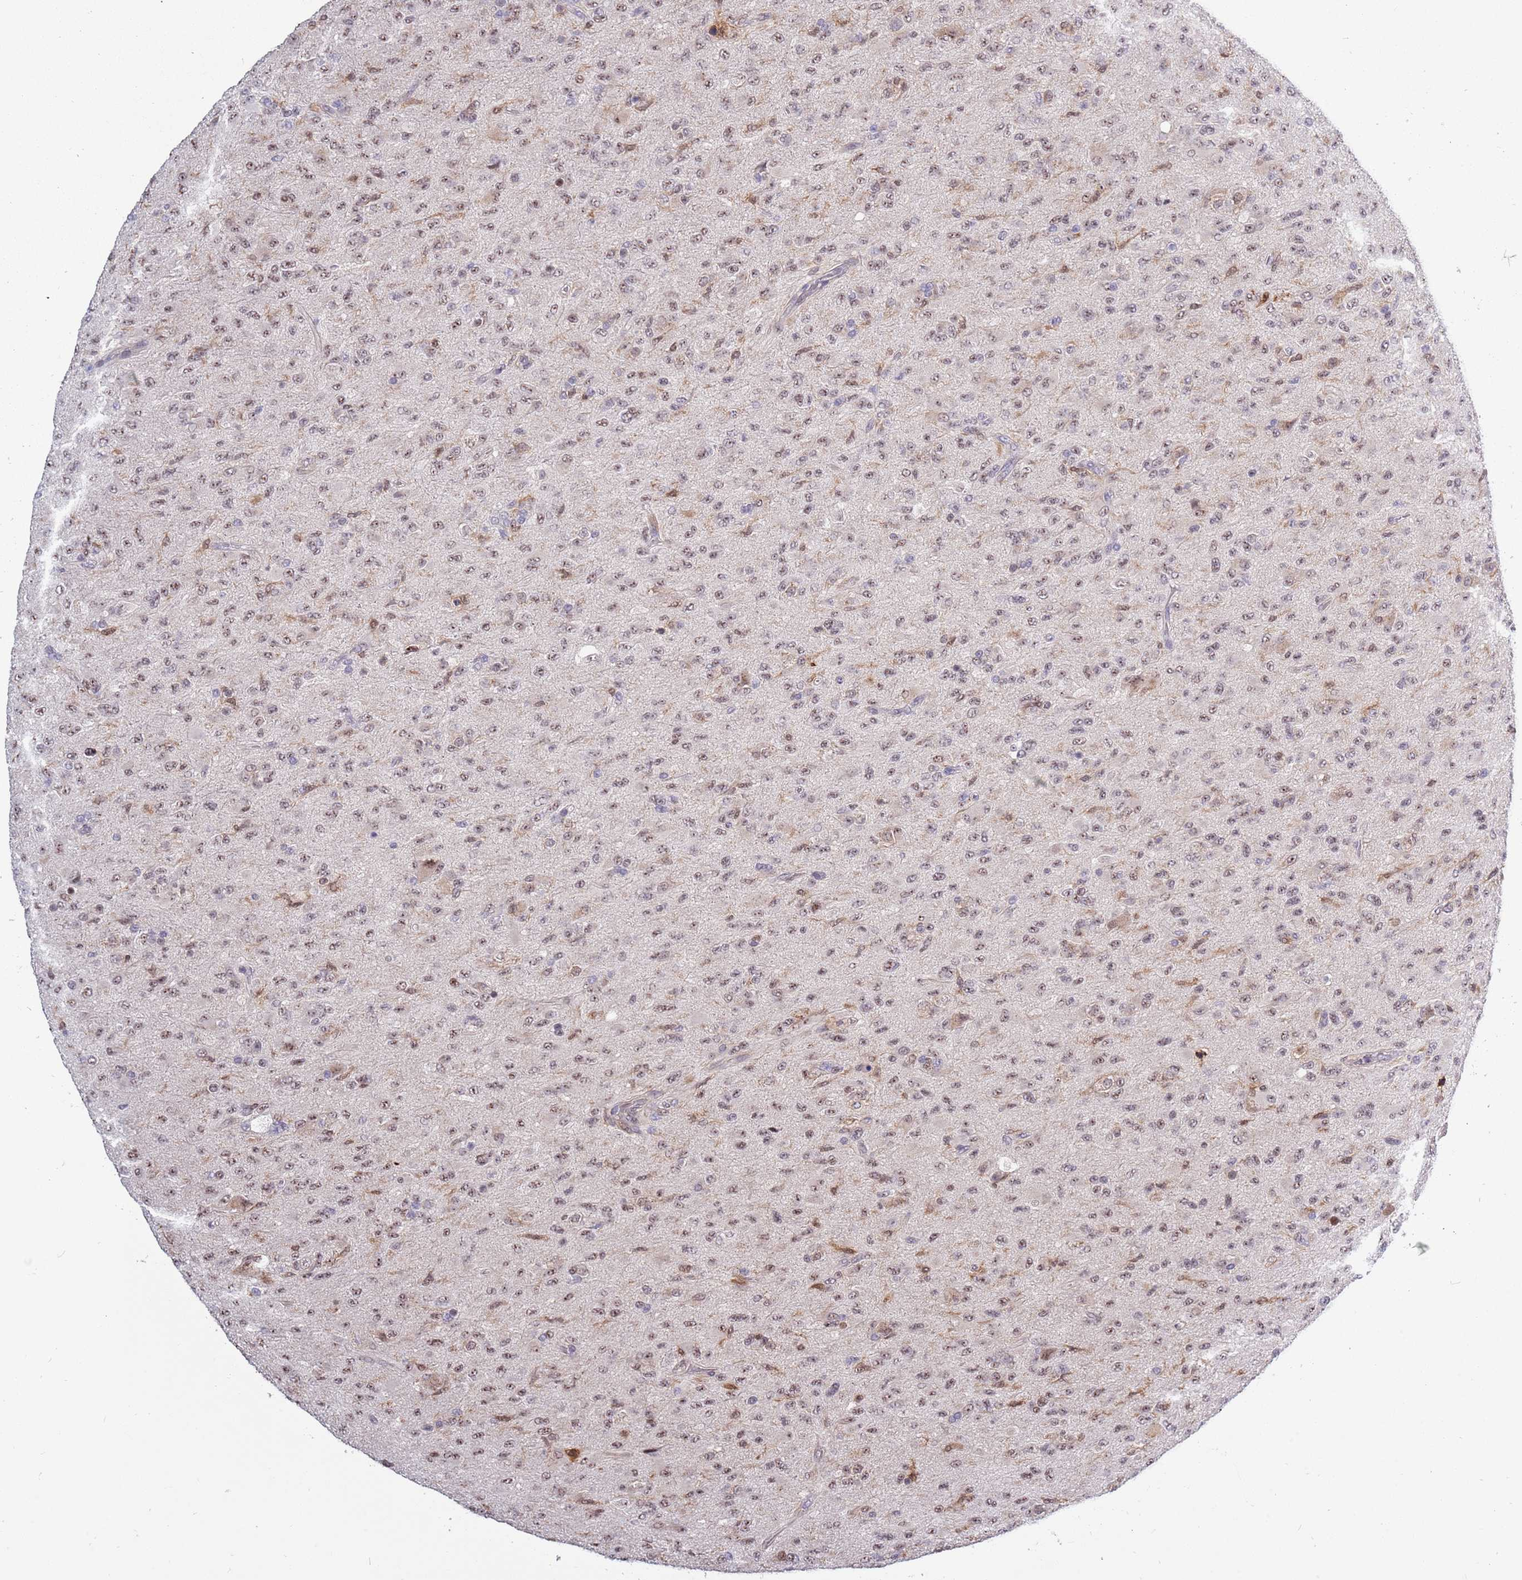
{"staining": {"intensity": "weak", "quantity": ">75%", "location": "nuclear"}, "tissue": "glioma", "cell_type": "Tumor cells", "image_type": "cancer", "snomed": [{"axis": "morphology", "description": "Glioma, malignant, Low grade"}, {"axis": "topography", "description": "Brain"}], "caption": "Immunohistochemistry of human malignant low-grade glioma reveals low levels of weak nuclear expression in about >75% of tumor cells.", "gene": "CCNJL", "patient": {"sex": "male", "age": 65}}